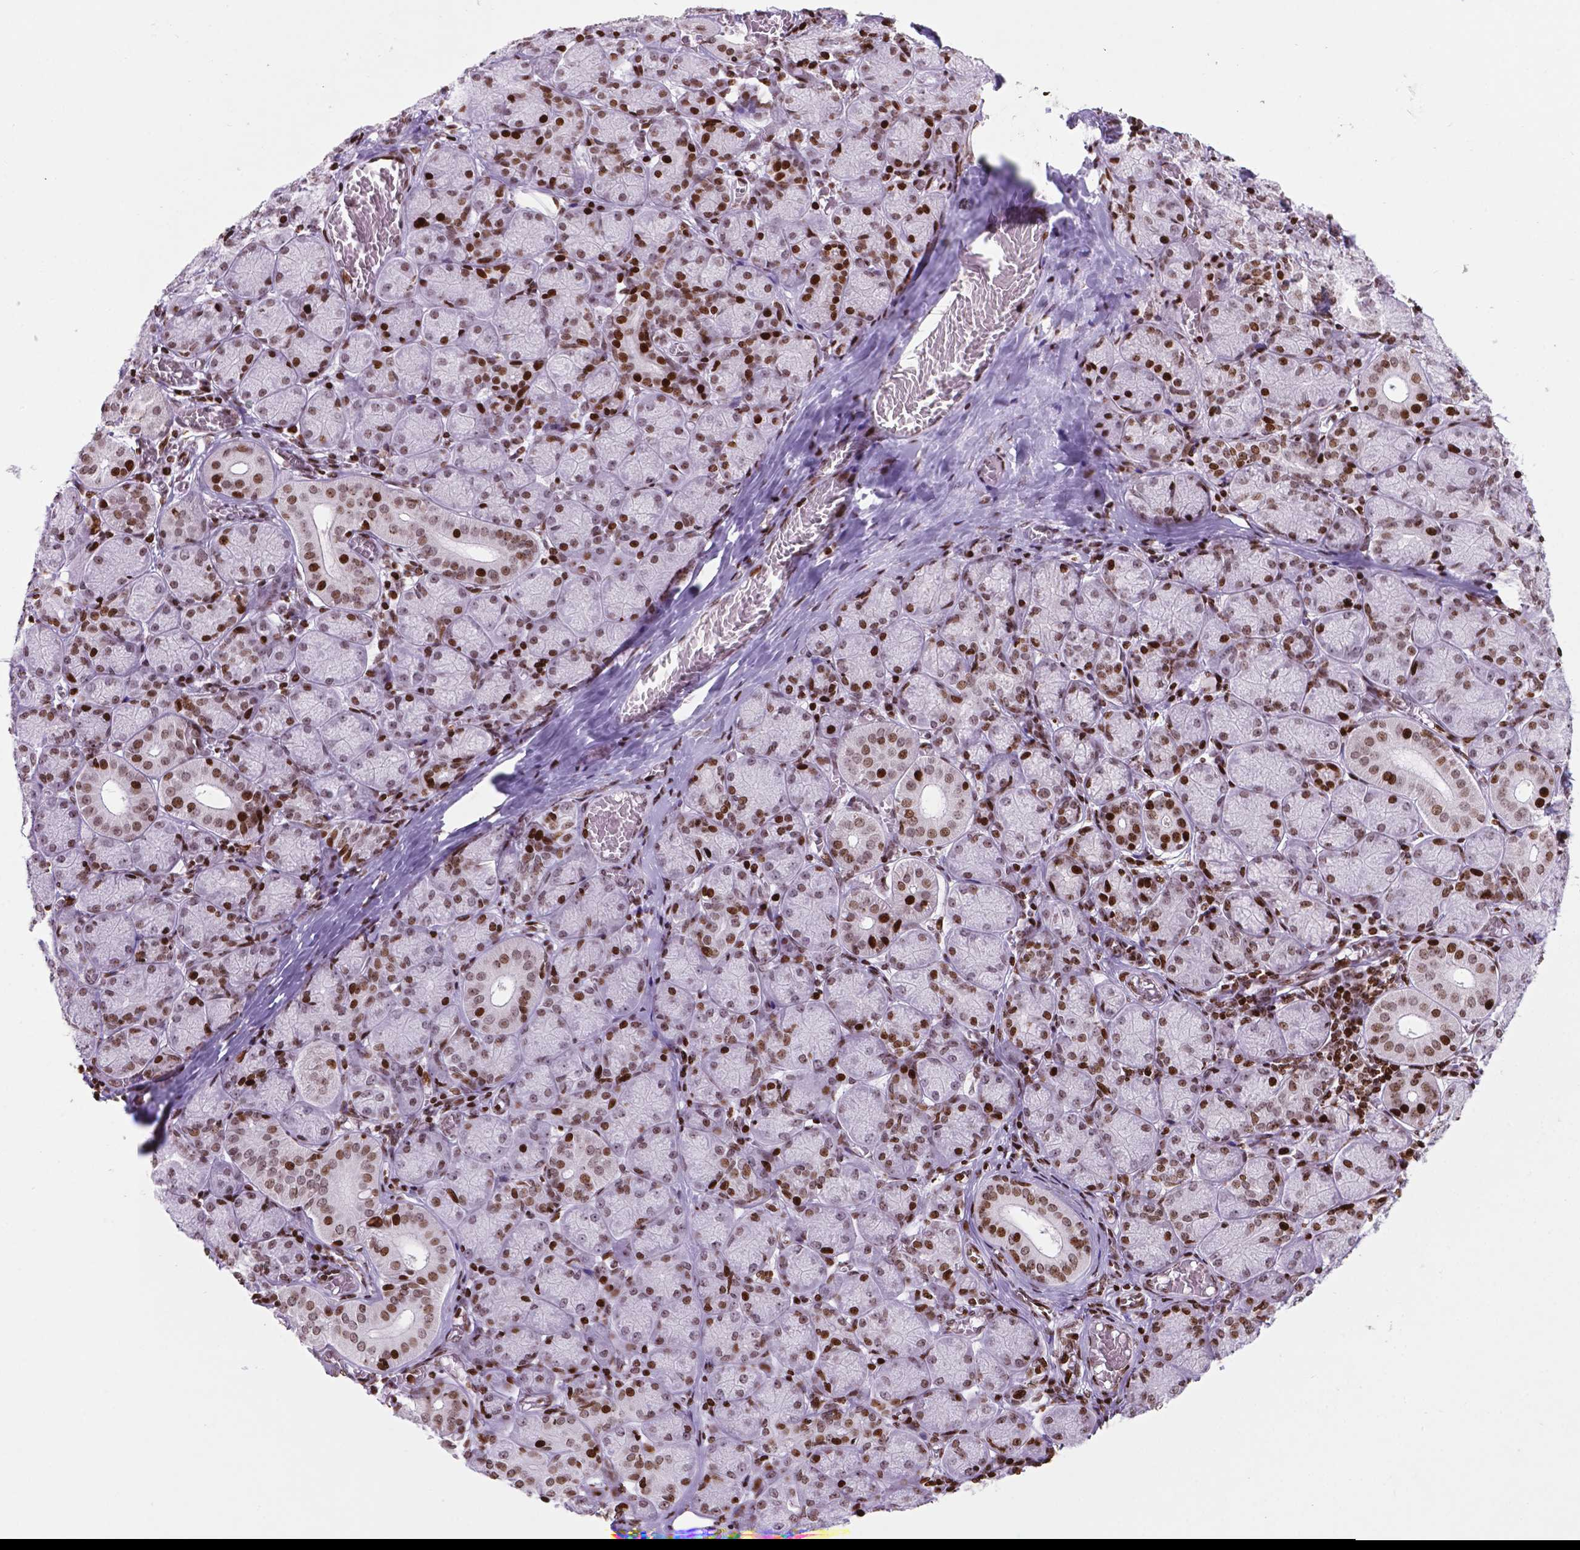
{"staining": {"intensity": "strong", "quantity": ">75%", "location": "nuclear"}, "tissue": "salivary gland", "cell_type": "Glandular cells", "image_type": "normal", "snomed": [{"axis": "morphology", "description": "Normal tissue, NOS"}, {"axis": "topography", "description": "Salivary gland"}, {"axis": "topography", "description": "Peripheral nerve tissue"}], "caption": "An immunohistochemistry (IHC) histopathology image of benign tissue is shown. Protein staining in brown highlights strong nuclear positivity in salivary gland within glandular cells. Immunohistochemistry (ihc) stains the protein in brown and the nuclei are stained blue.", "gene": "TMEM250", "patient": {"sex": "female", "age": 24}}